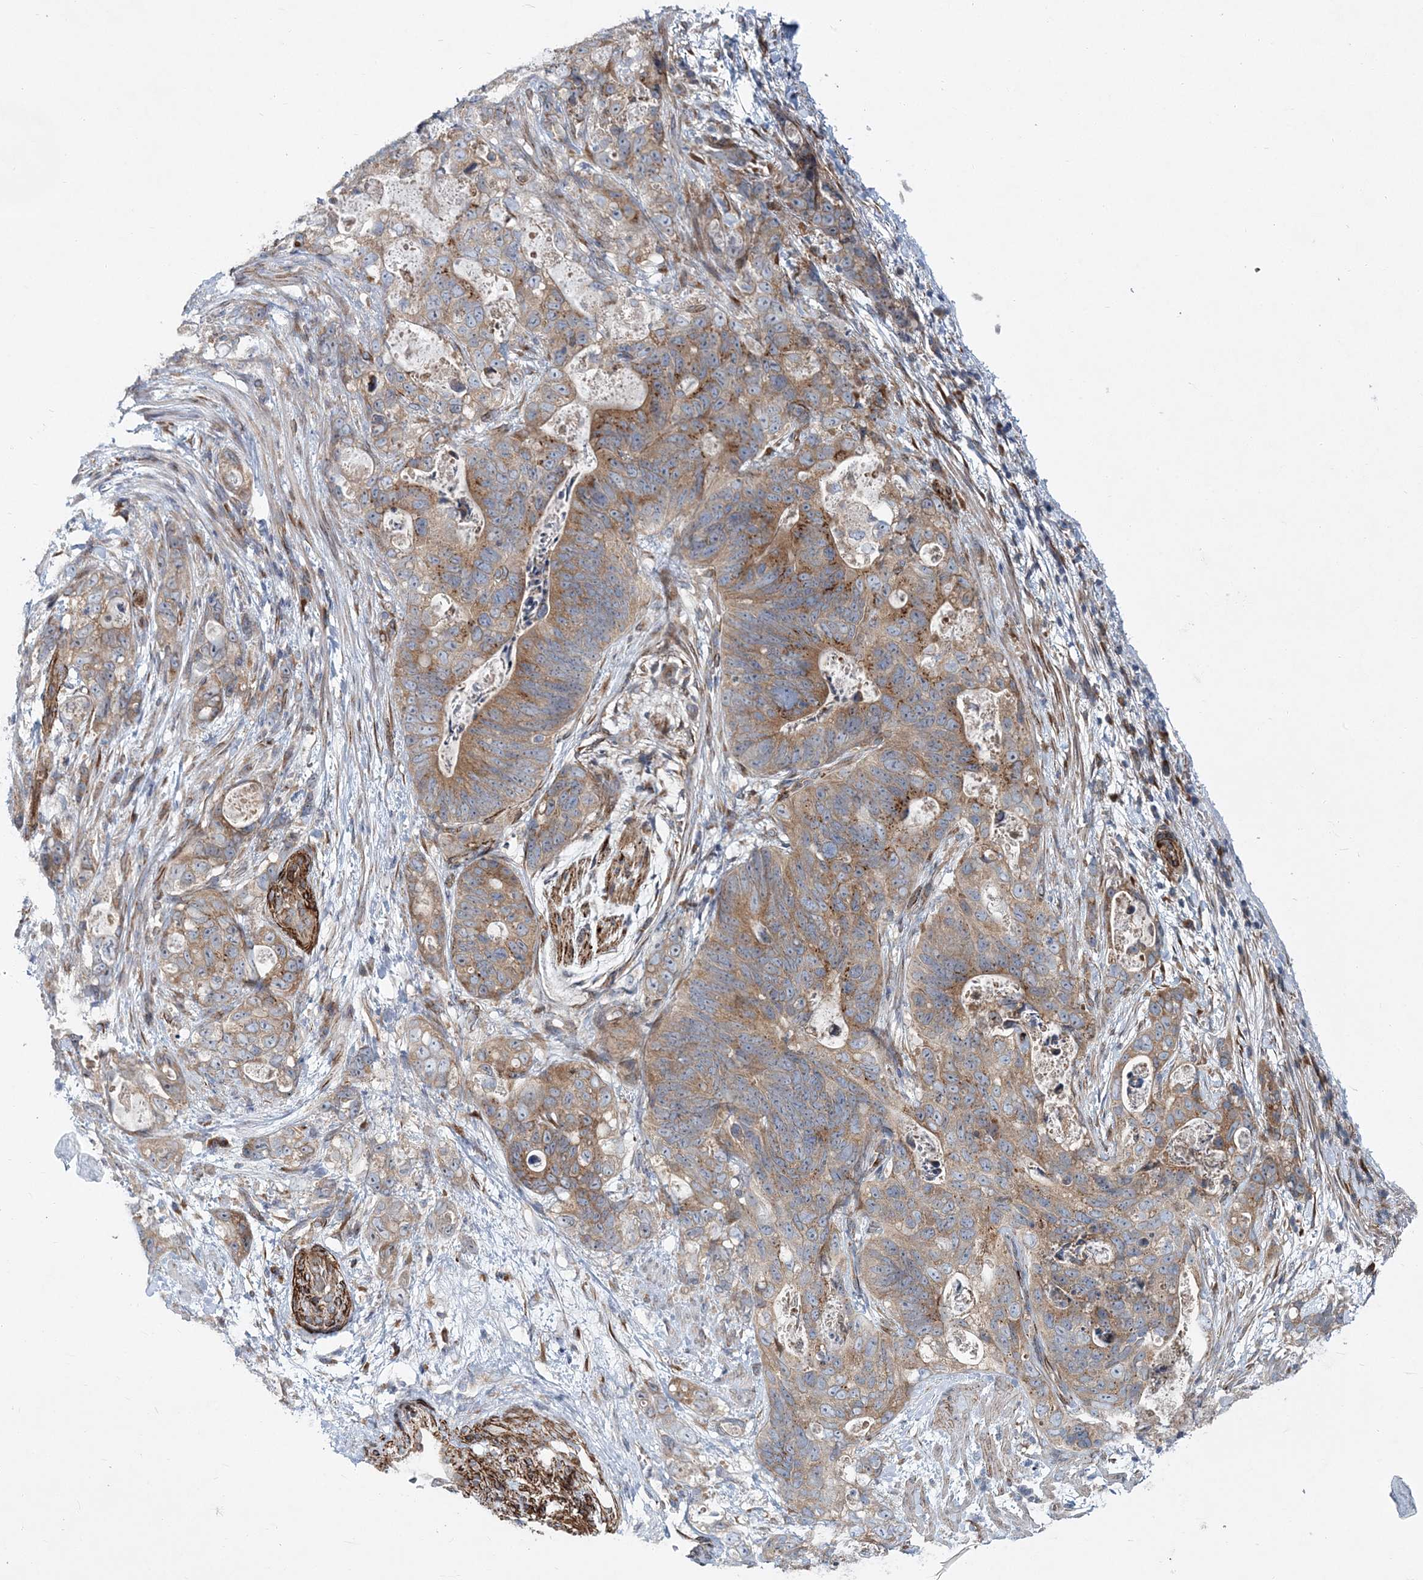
{"staining": {"intensity": "moderate", "quantity": "25%-75%", "location": "cytoplasmic/membranous"}, "tissue": "stomach cancer", "cell_type": "Tumor cells", "image_type": "cancer", "snomed": [{"axis": "morphology", "description": "Normal tissue, NOS"}, {"axis": "morphology", "description": "Adenocarcinoma, NOS"}, {"axis": "topography", "description": "Stomach"}], "caption": "This micrograph shows immunohistochemistry staining of human stomach cancer, with medium moderate cytoplasmic/membranous positivity in approximately 25%-75% of tumor cells.", "gene": "NBAS", "patient": {"sex": "female", "age": 89}}